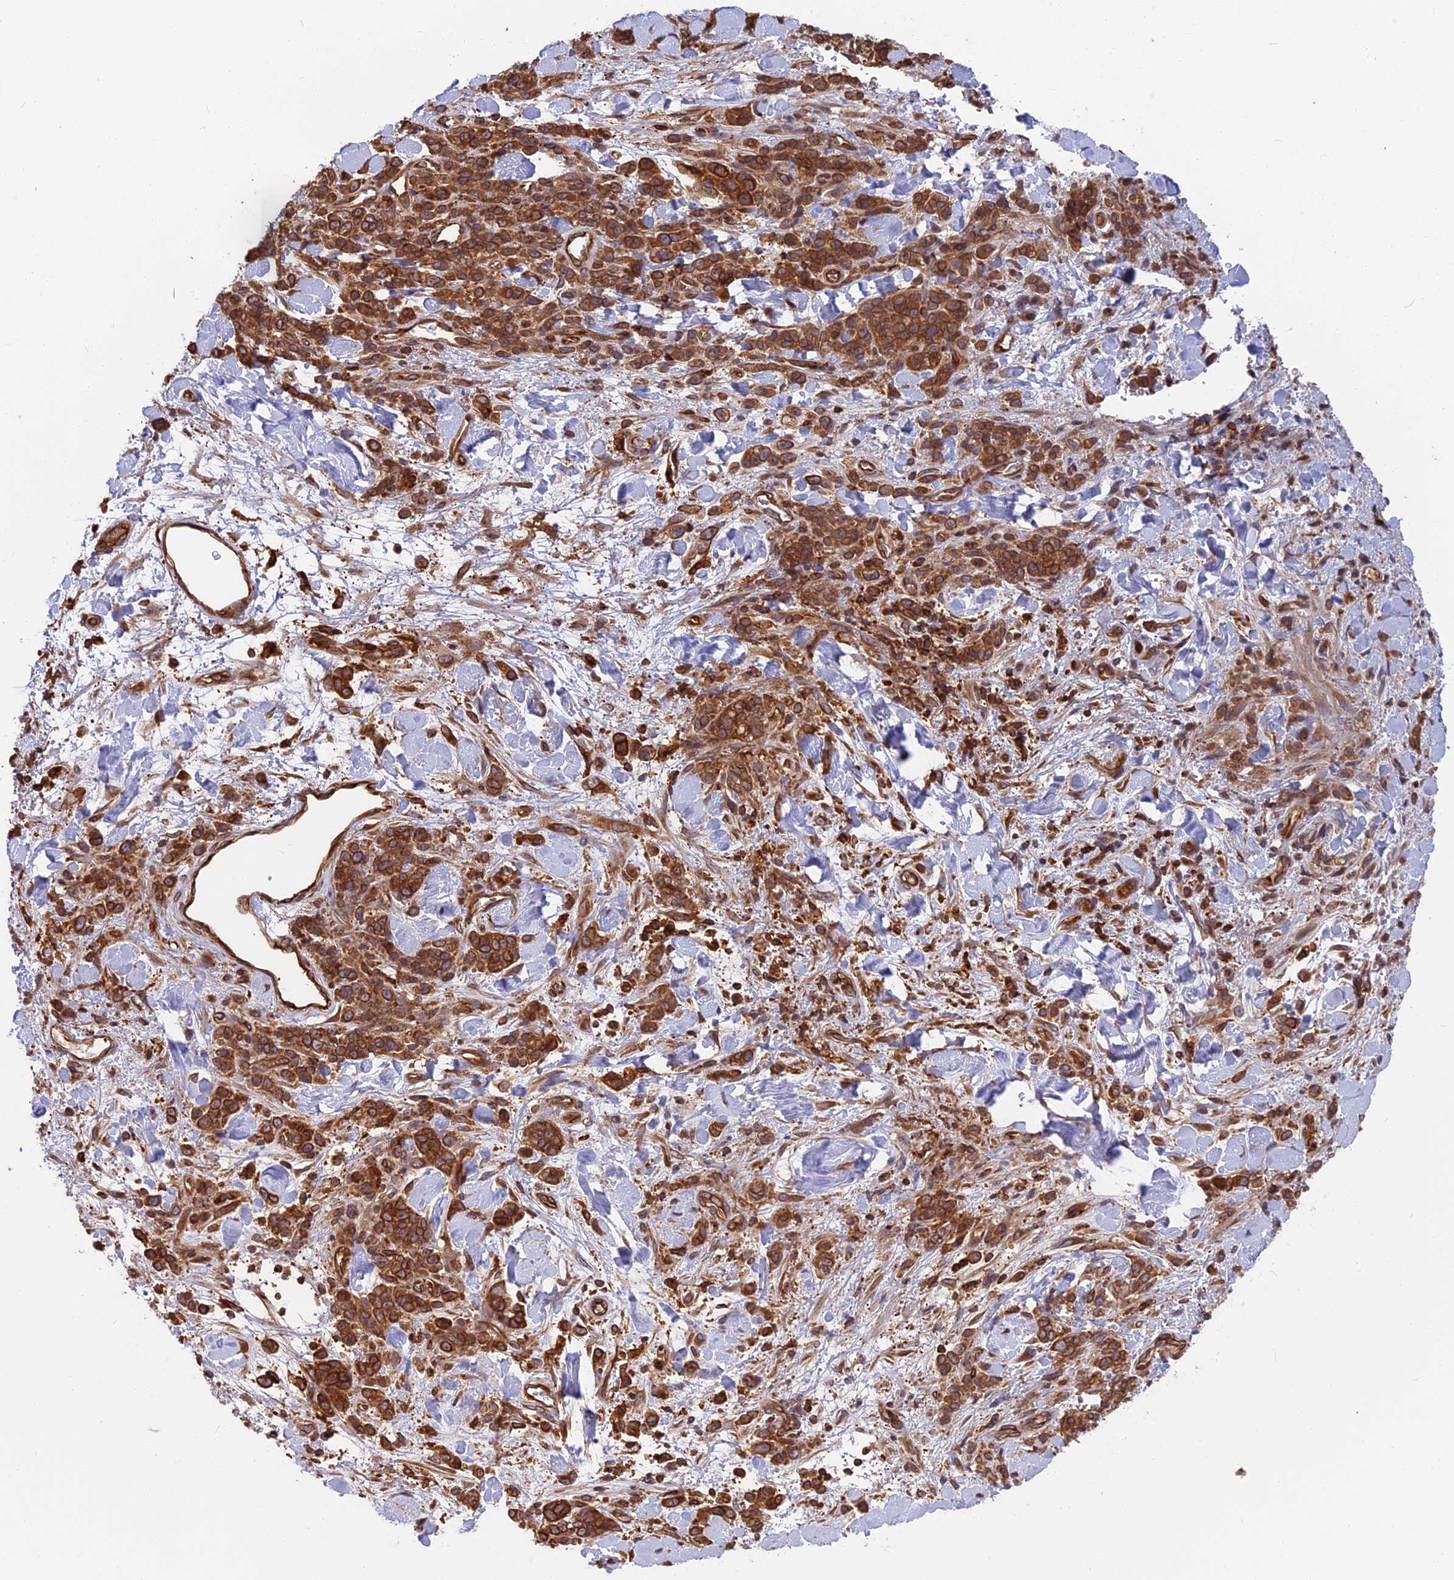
{"staining": {"intensity": "strong", "quantity": ">75%", "location": "cytoplasmic/membranous"}, "tissue": "stomach cancer", "cell_type": "Tumor cells", "image_type": "cancer", "snomed": [{"axis": "morphology", "description": "Normal tissue, NOS"}, {"axis": "morphology", "description": "Adenocarcinoma, NOS"}, {"axis": "topography", "description": "Stomach"}], "caption": "Immunohistochemical staining of stomach cancer (adenocarcinoma) displays high levels of strong cytoplasmic/membranous staining in about >75% of tumor cells. Using DAB (brown) and hematoxylin (blue) stains, captured at high magnification using brightfield microscopy.", "gene": "WDR1", "patient": {"sex": "male", "age": 82}}